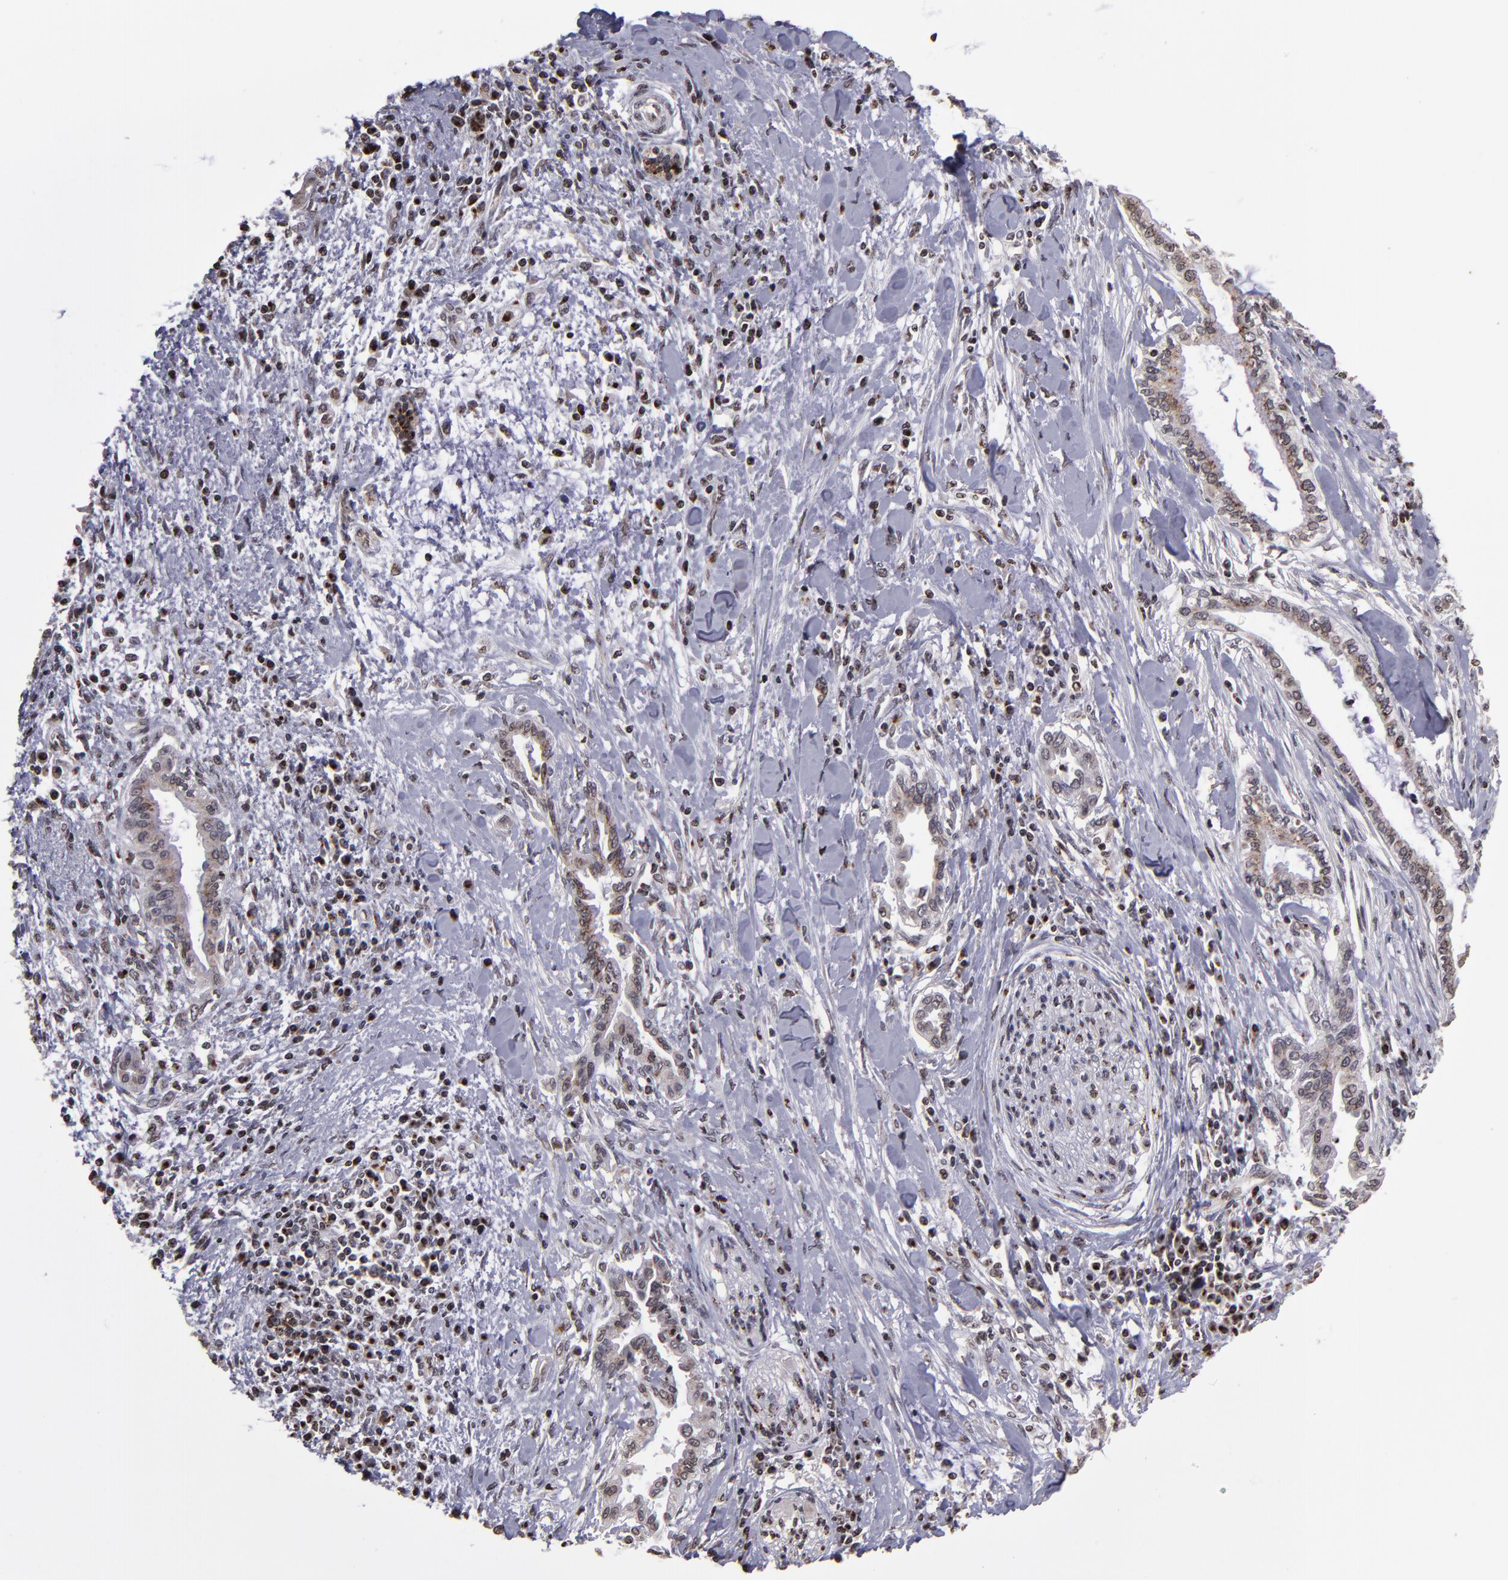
{"staining": {"intensity": "weak", "quantity": ">75%", "location": "cytoplasmic/membranous,nuclear"}, "tissue": "pancreatic cancer", "cell_type": "Tumor cells", "image_type": "cancer", "snomed": [{"axis": "morphology", "description": "Adenocarcinoma, NOS"}, {"axis": "topography", "description": "Pancreas"}], "caption": "DAB (3,3'-diaminobenzidine) immunohistochemical staining of human pancreatic cancer displays weak cytoplasmic/membranous and nuclear protein expression in about >75% of tumor cells.", "gene": "CSDC2", "patient": {"sex": "female", "age": 64}}